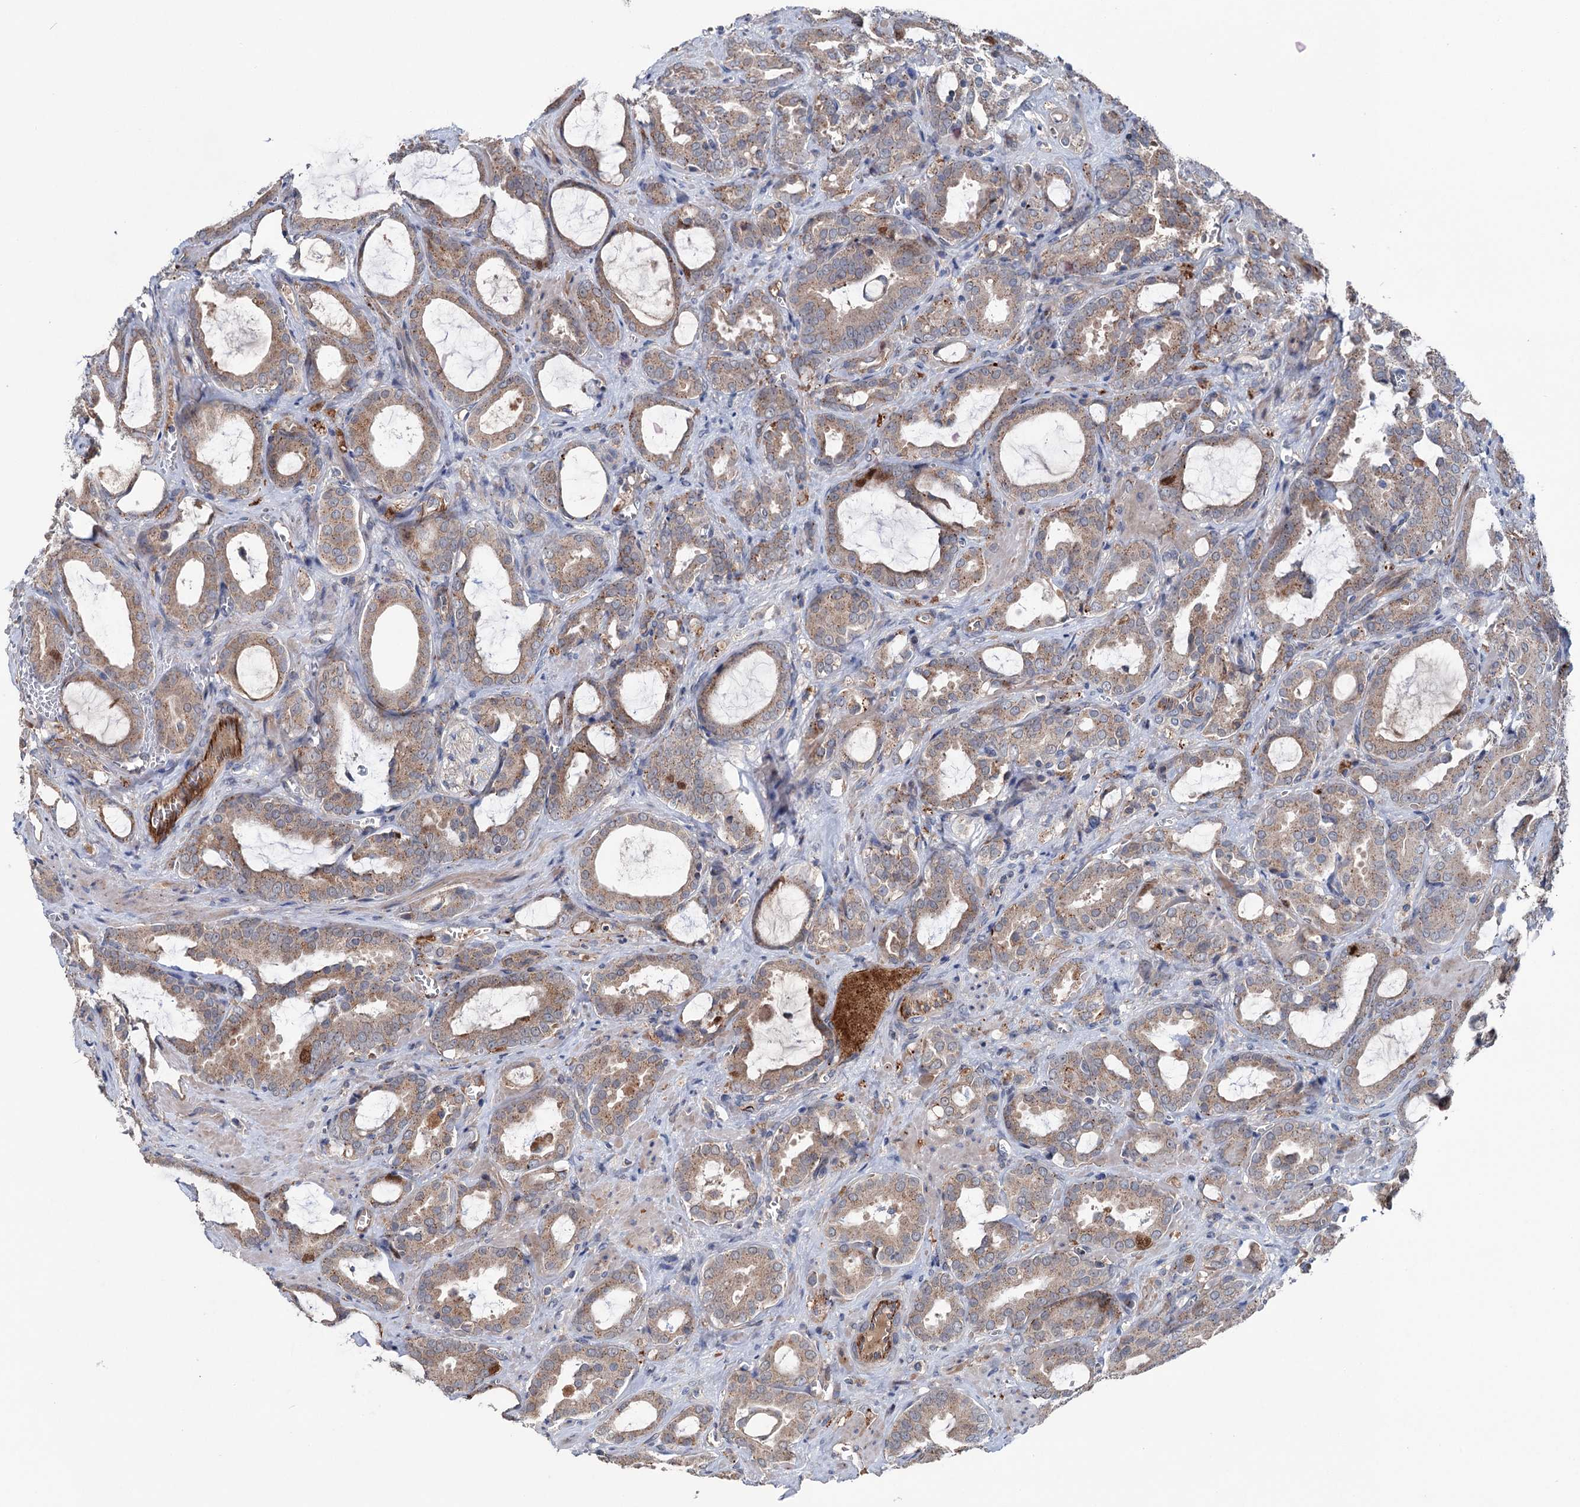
{"staining": {"intensity": "weak", "quantity": ">75%", "location": "cytoplasmic/membranous"}, "tissue": "prostate cancer", "cell_type": "Tumor cells", "image_type": "cancer", "snomed": [{"axis": "morphology", "description": "Adenocarcinoma, High grade"}, {"axis": "topography", "description": "Prostate"}], "caption": "Immunohistochemistry photomicrograph of human prostate high-grade adenocarcinoma stained for a protein (brown), which shows low levels of weak cytoplasmic/membranous staining in about >75% of tumor cells.", "gene": "NCAPD2", "patient": {"sex": "male", "age": 72}}